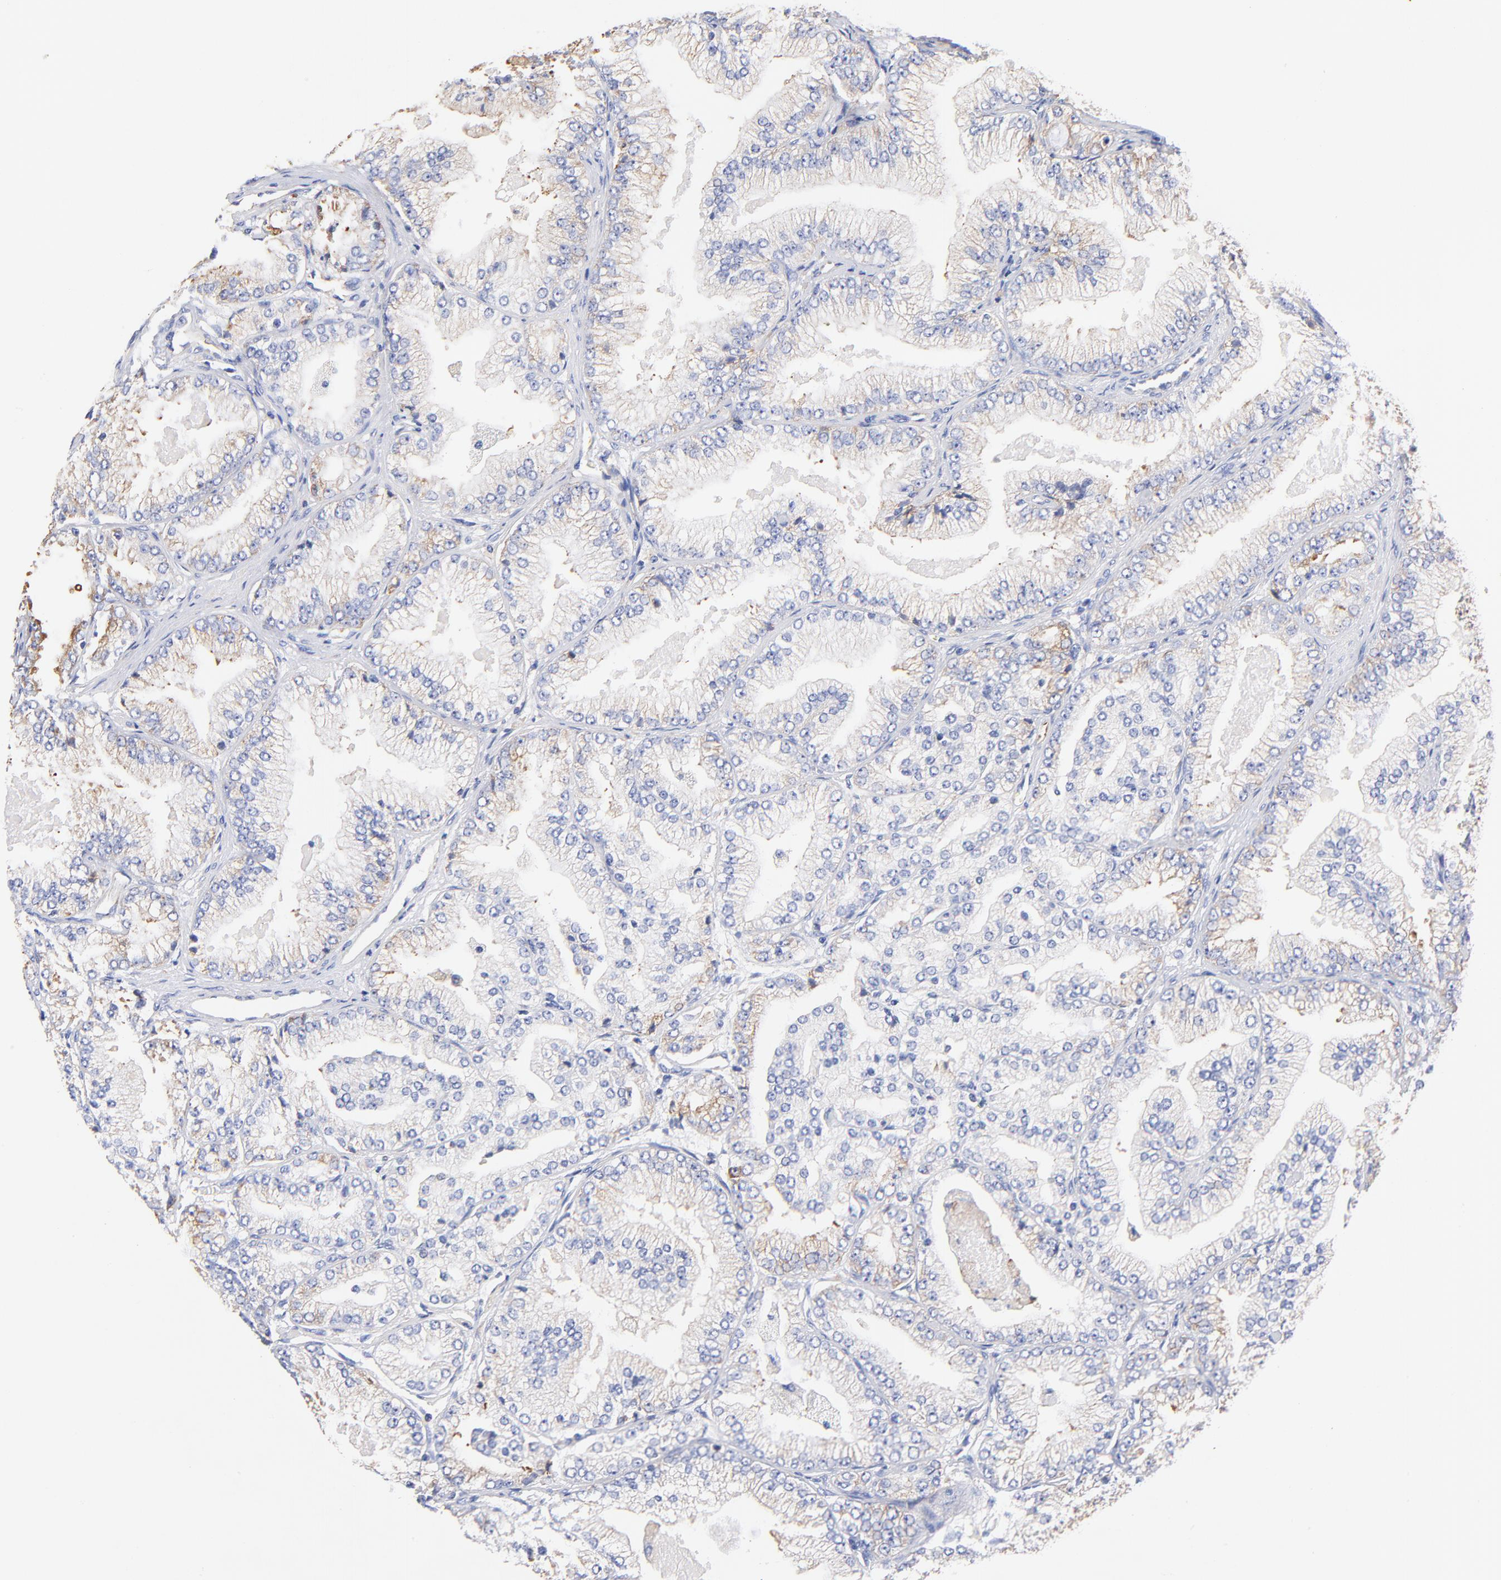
{"staining": {"intensity": "weak", "quantity": "<25%", "location": "cytoplasmic/membranous"}, "tissue": "prostate cancer", "cell_type": "Tumor cells", "image_type": "cancer", "snomed": [{"axis": "morphology", "description": "Adenocarcinoma, High grade"}, {"axis": "topography", "description": "Prostate"}], "caption": "Prostate cancer was stained to show a protein in brown. There is no significant expression in tumor cells.", "gene": "RPL27", "patient": {"sex": "male", "age": 61}}